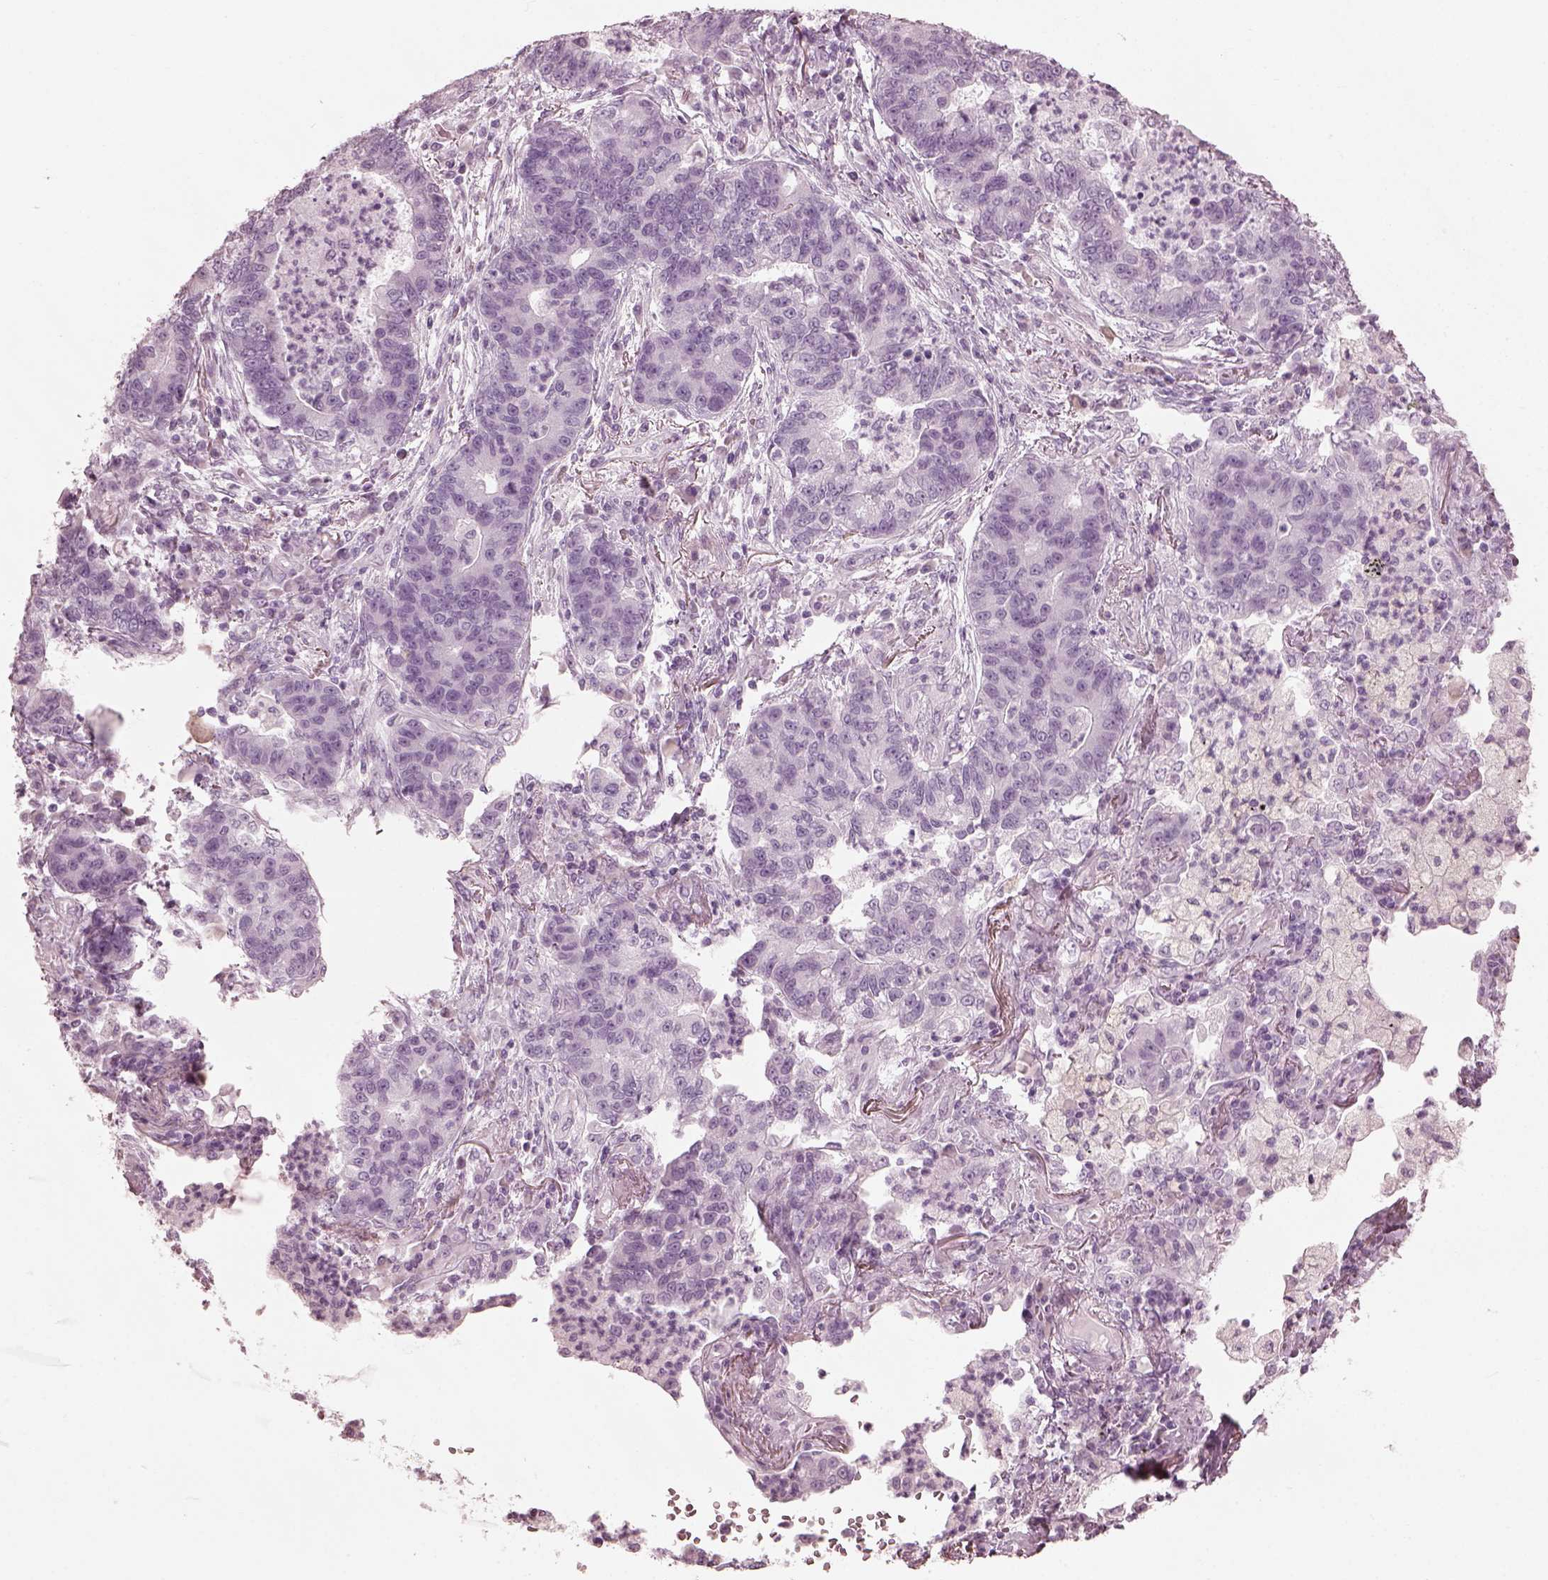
{"staining": {"intensity": "negative", "quantity": "none", "location": "none"}, "tissue": "lung cancer", "cell_type": "Tumor cells", "image_type": "cancer", "snomed": [{"axis": "morphology", "description": "Adenocarcinoma, NOS"}, {"axis": "topography", "description": "Lung"}], "caption": "Human lung cancer stained for a protein using immunohistochemistry (IHC) displays no staining in tumor cells.", "gene": "SAXO2", "patient": {"sex": "female", "age": 57}}